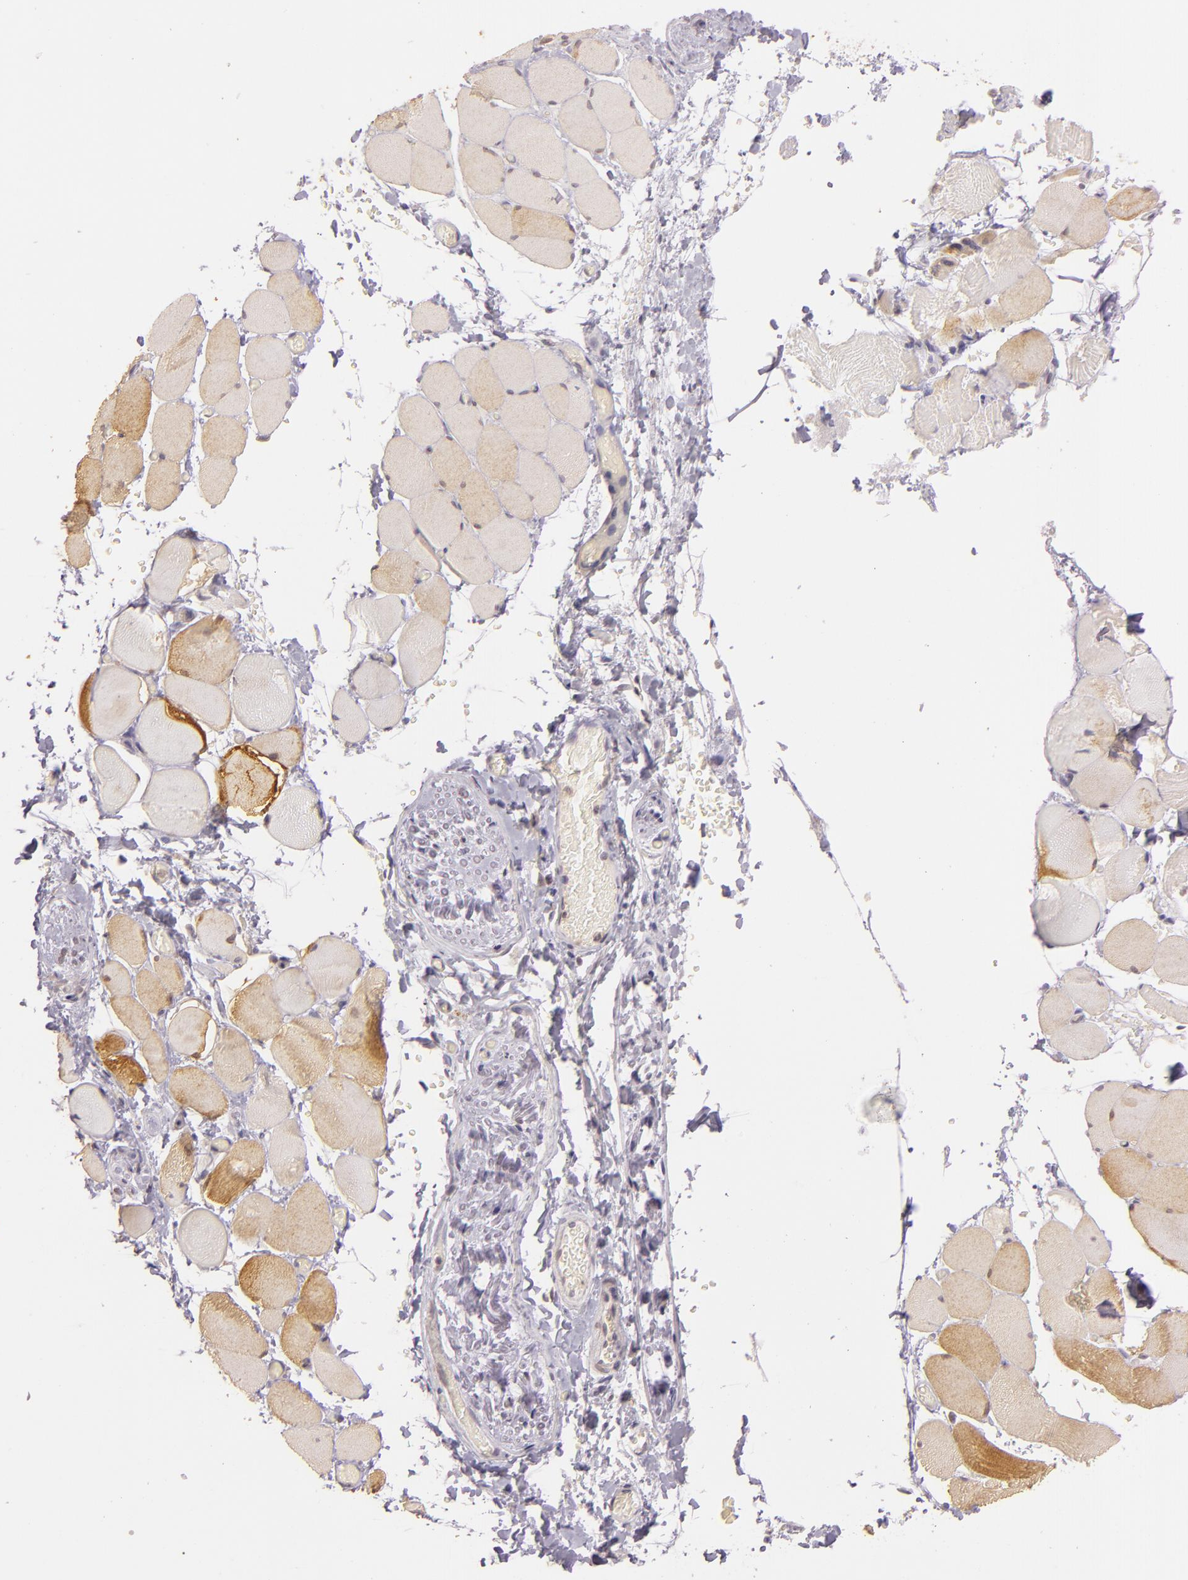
{"staining": {"intensity": "moderate", "quantity": "25%-75%", "location": "cytoplasmic/membranous"}, "tissue": "skeletal muscle", "cell_type": "Myocytes", "image_type": "normal", "snomed": [{"axis": "morphology", "description": "Normal tissue, NOS"}, {"axis": "topography", "description": "Skeletal muscle"}, {"axis": "topography", "description": "Soft tissue"}], "caption": "The immunohistochemical stain shows moderate cytoplasmic/membranous staining in myocytes of unremarkable skeletal muscle.", "gene": "LGMN", "patient": {"sex": "female", "age": 58}}